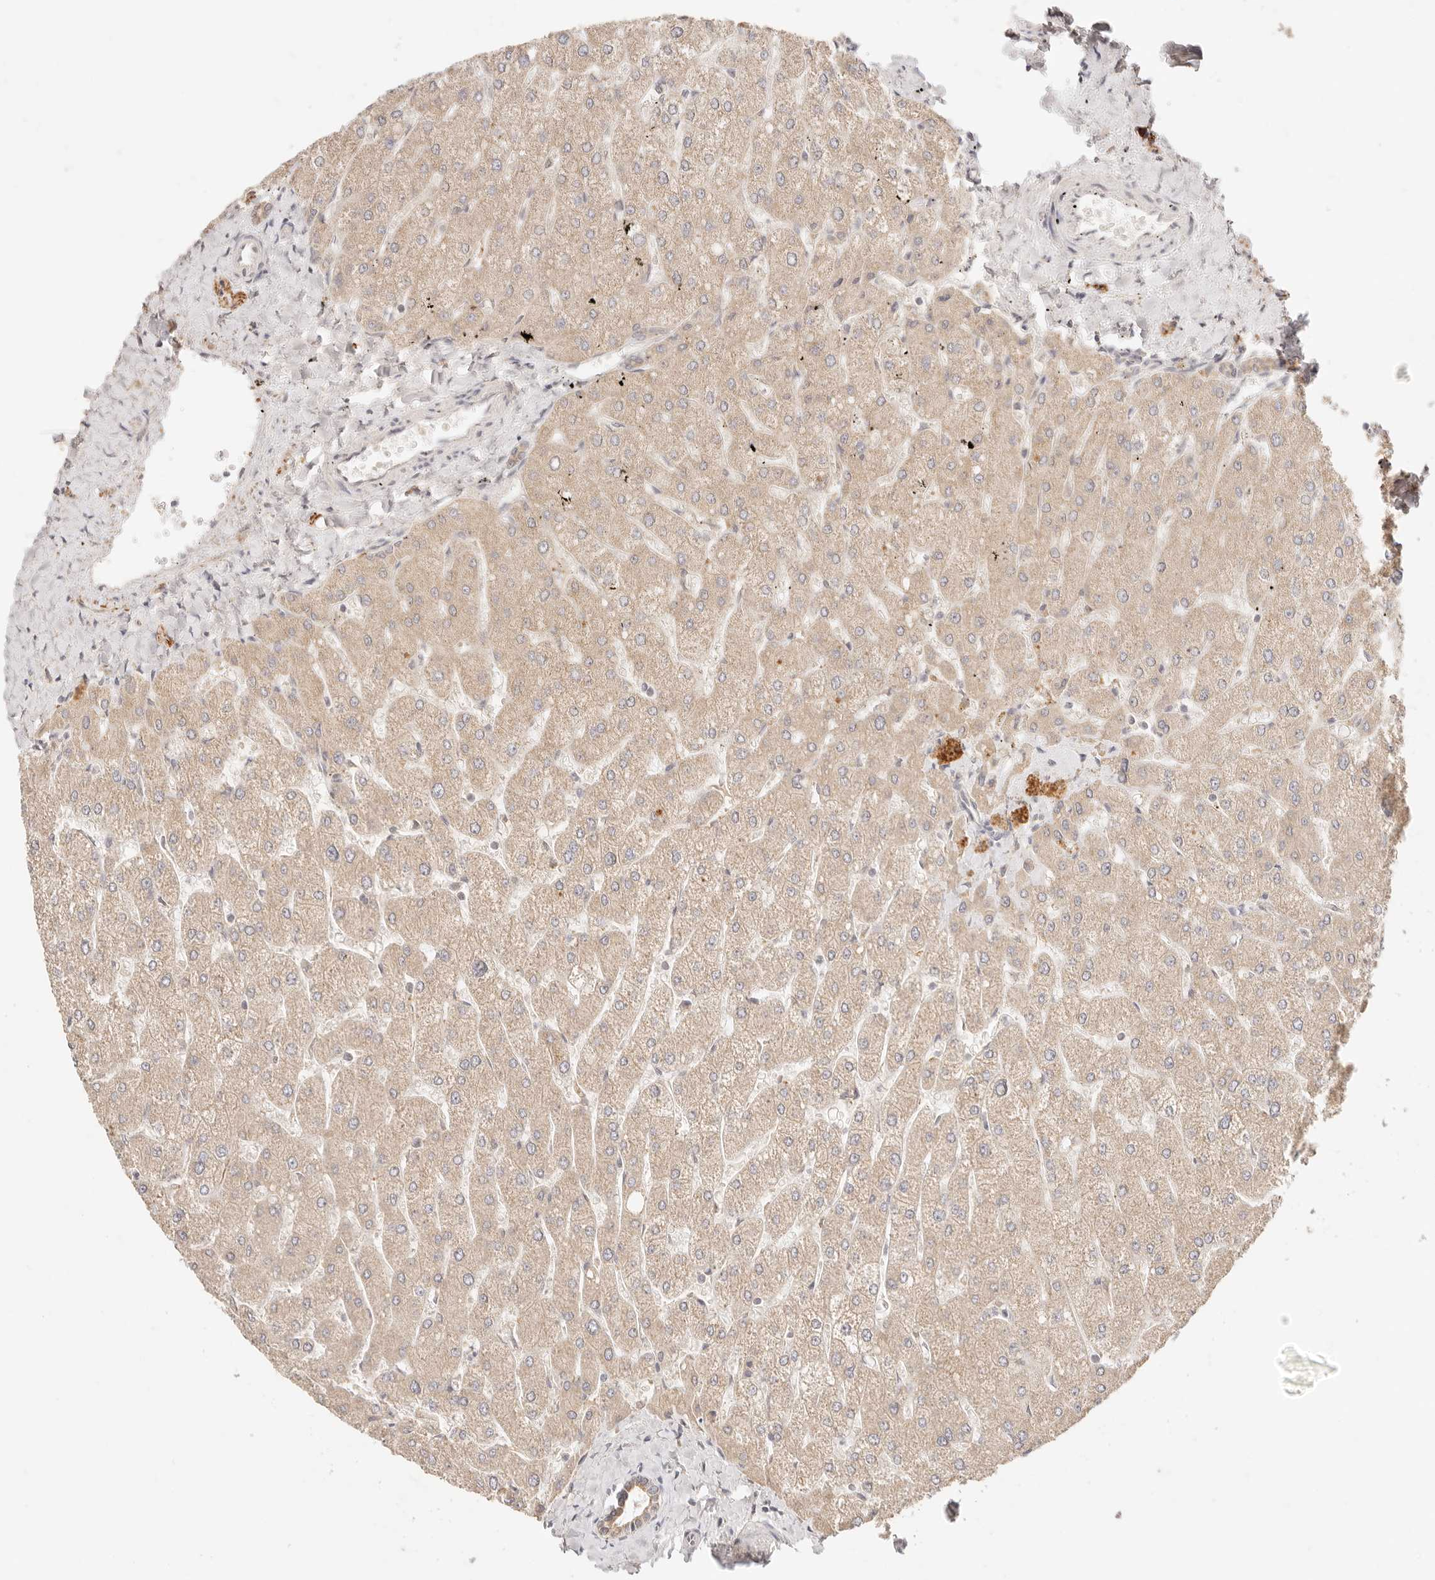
{"staining": {"intensity": "weak", "quantity": "25%-75%", "location": "cytoplasmic/membranous"}, "tissue": "liver", "cell_type": "Cholangiocytes", "image_type": "normal", "snomed": [{"axis": "morphology", "description": "Normal tissue, NOS"}, {"axis": "topography", "description": "Liver"}], "caption": "Immunohistochemistry (IHC) (DAB (3,3'-diaminobenzidine)) staining of normal liver displays weak cytoplasmic/membranous protein positivity in approximately 25%-75% of cholangiocytes.", "gene": "TRIM11", "patient": {"sex": "male", "age": 55}}